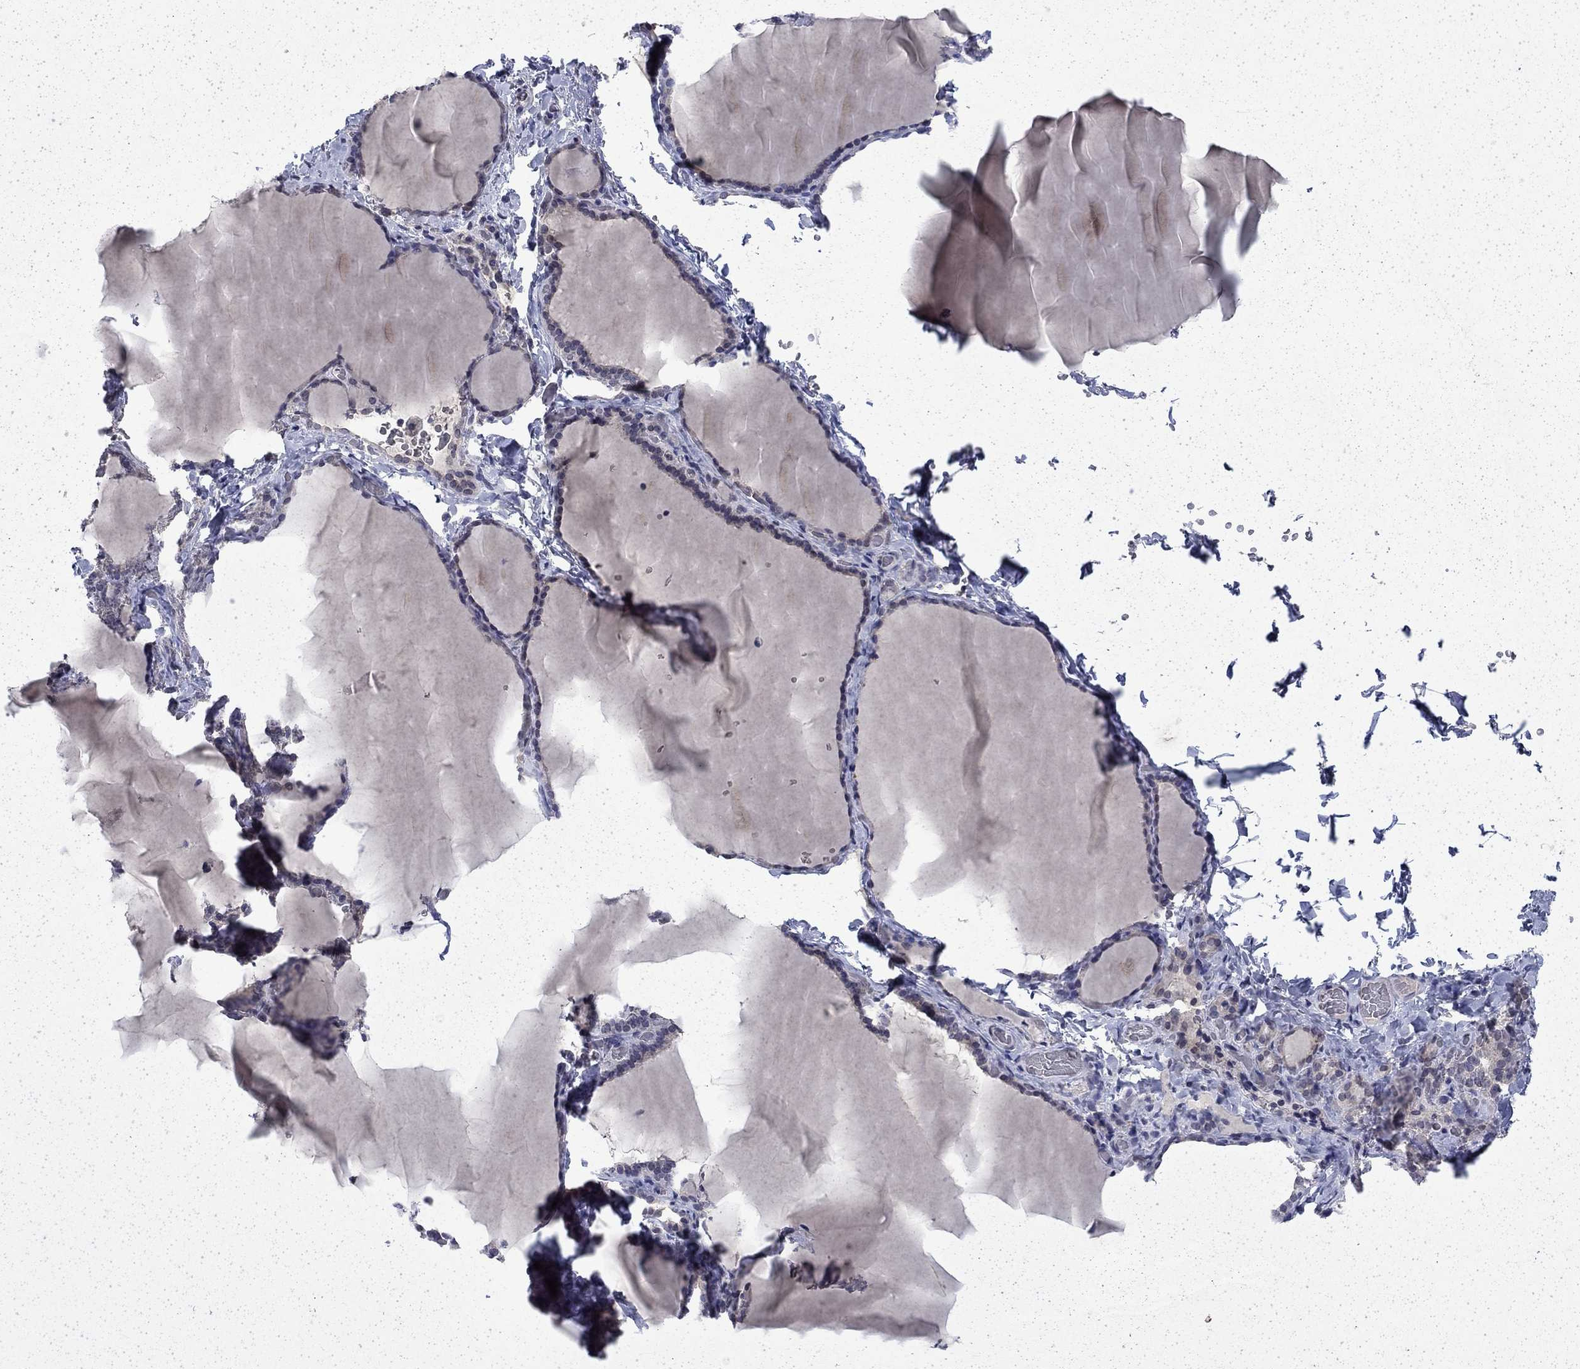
{"staining": {"intensity": "negative", "quantity": "none", "location": "none"}, "tissue": "thyroid gland", "cell_type": "Glandular cells", "image_type": "normal", "snomed": [{"axis": "morphology", "description": "Normal tissue, NOS"}, {"axis": "morphology", "description": "Hyperplasia, NOS"}, {"axis": "topography", "description": "Thyroid gland"}], "caption": "Immunohistochemistry micrograph of normal thyroid gland: thyroid gland stained with DAB (3,3'-diaminobenzidine) demonstrates no significant protein staining in glandular cells.", "gene": "CHAT", "patient": {"sex": "female", "age": 27}}